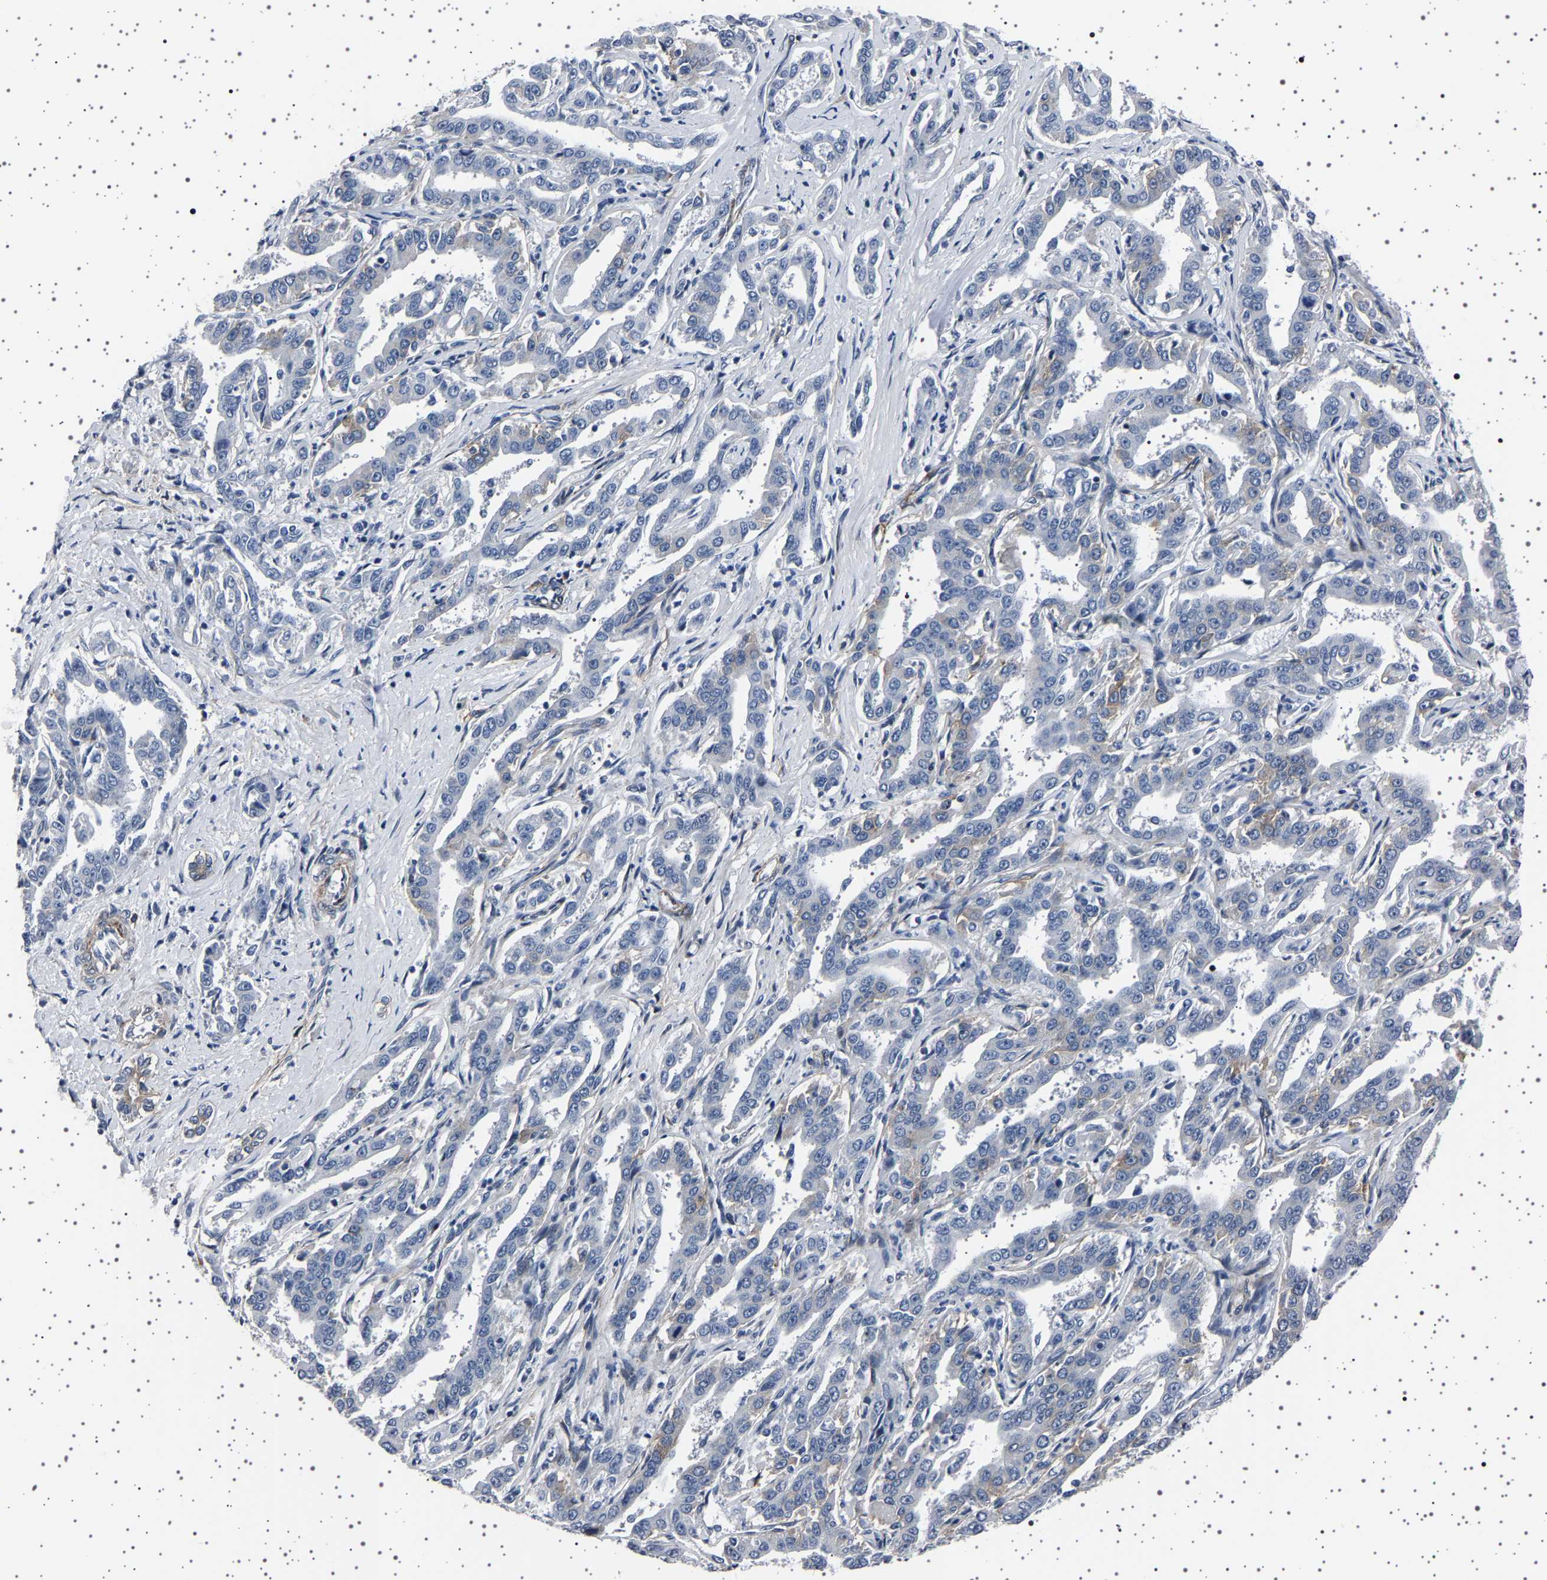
{"staining": {"intensity": "negative", "quantity": "none", "location": "none"}, "tissue": "liver cancer", "cell_type": "Tumor cells", "image_type": "cancer", "snomed": [{"axis": "morphology", "description": "Cholangiocarcinoma"}, {"axis": "topography", "description": "Liver"}], "caption": "The histopathology image shows no staining of tumor cells in liver cancer.", "gene": "PAK5", "patient": {"sex": "male", "age": 59}}